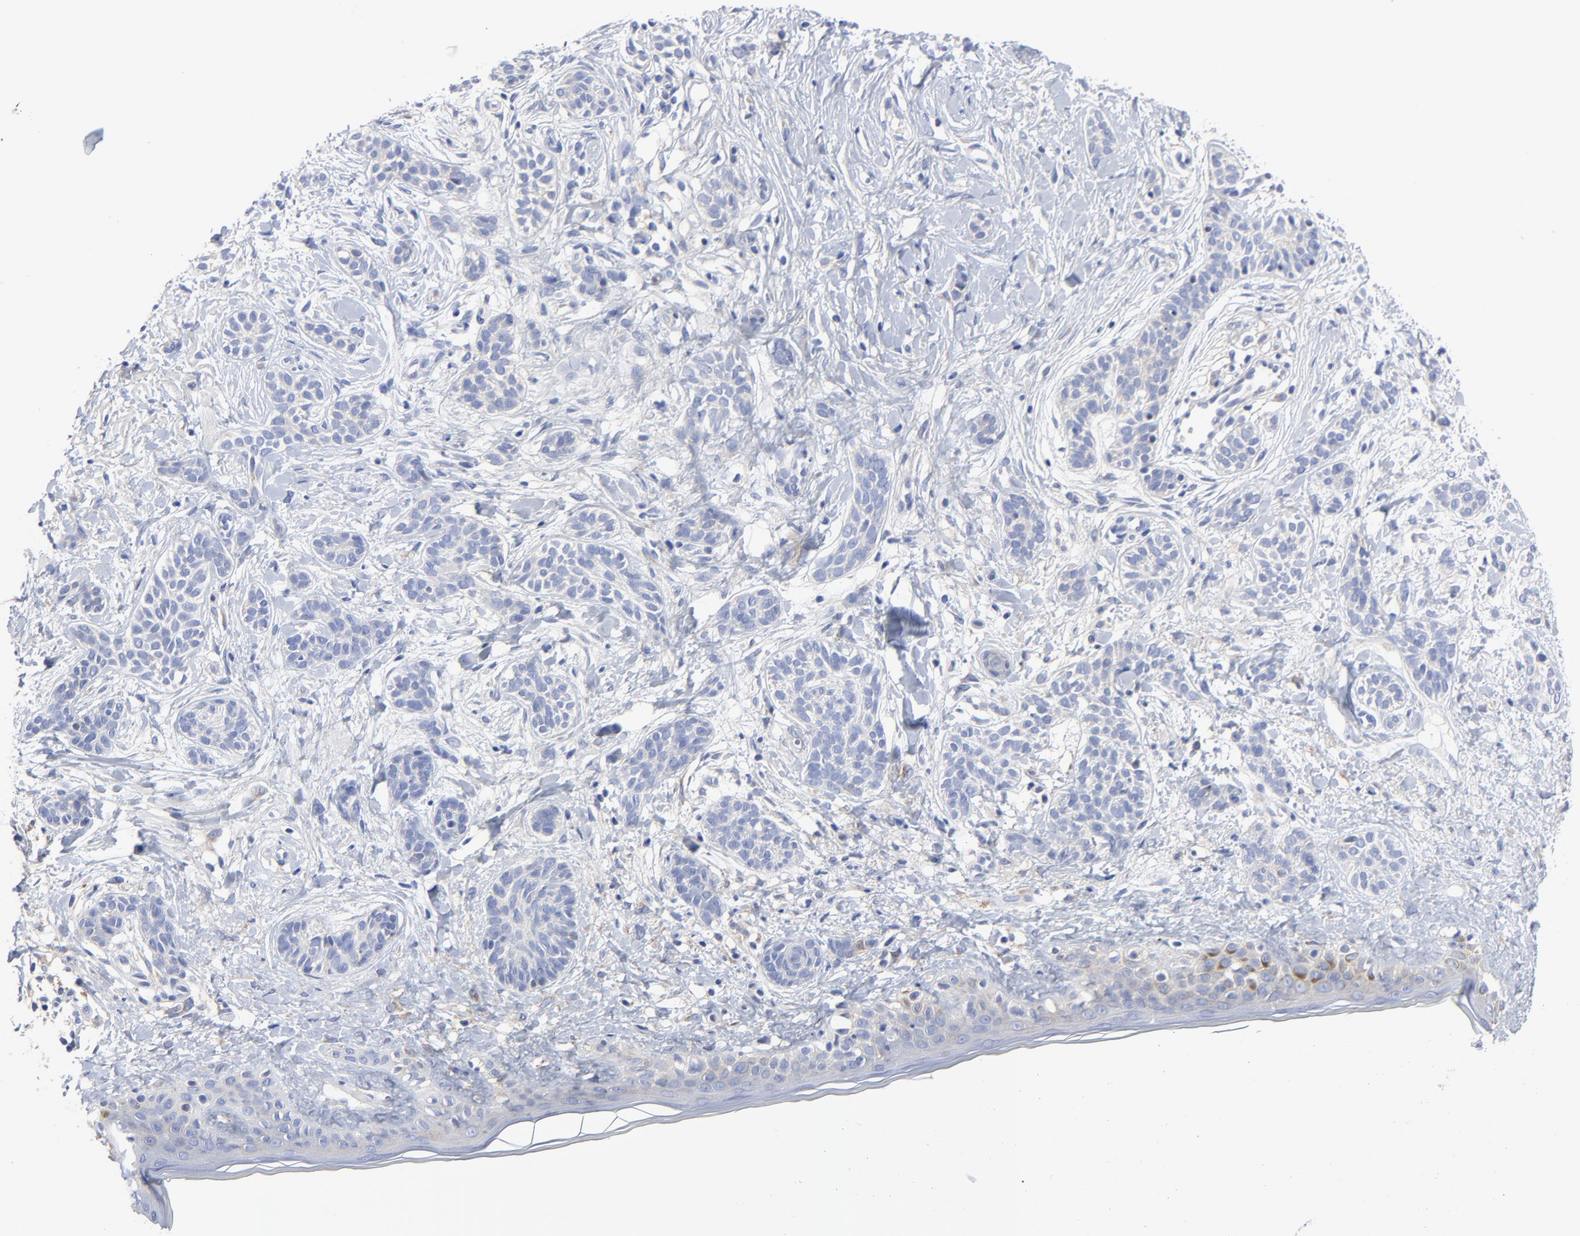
{"staining": {"intensity": "negative", "quantity": "none", "location": "none"}, "tissue": "skin cancer", "cell_type": "Tumor cells", "image_type": "cancer", "snomed": [{"axis": "morphology", "description": "Normal tissue, NOS"}, {"axis": "morphology", "description": "Basal cell carcinoma"}, {"axis": "topography", "description": "Skin"}], "caption": "A high-resolution micrograph shows immunohistochemistry (IHC) staining of basal cell carcinoma (skin), which displays no significant staining in tumor cells. (Brightfield microscopy of DAB (3,3'-diaminobenzidine) immunohistochemistry (IHC) at high magnification).", "gene": "STAT2", "patient": {"sex": "male", "age": 63}}